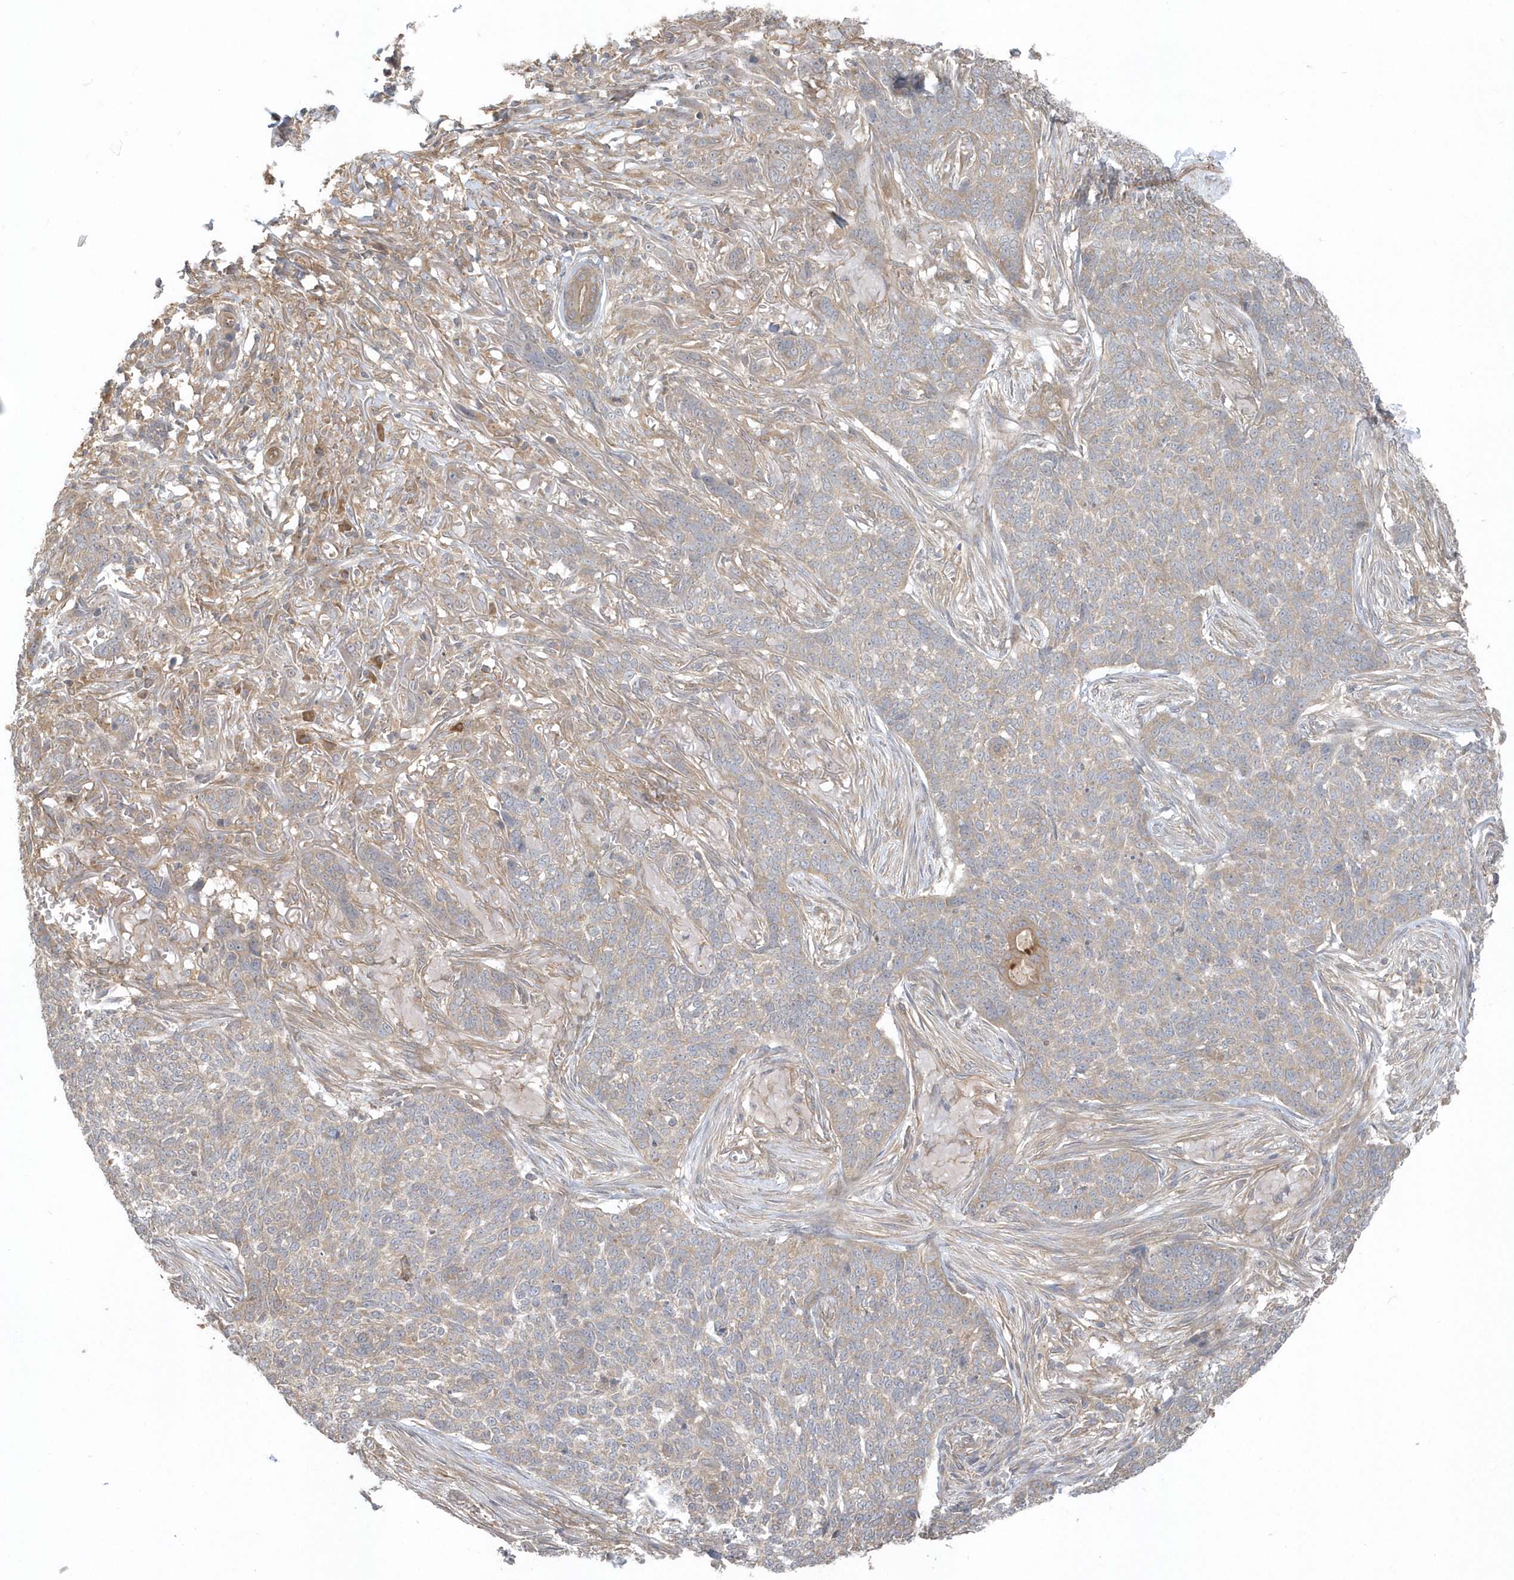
{"staining": {"intensity": "weak", "quantity": "<25%", "location": "cytoplasmic/membranous"}, "tissue": "skin cancer", "cell_type": "Tumor cells", "image_type": "cancer", "snomed": [{"axis": "morphology", "description": "Basal cell carcinoma"}, {"axis": "topography", "description": "Skin"}], "caption": "The IHC image has no significant expression in tumor cells of skin basal cell carcinoma tissue.", "gene": "ACTR1A", "patient": {"sex": "male", "age": 85}}